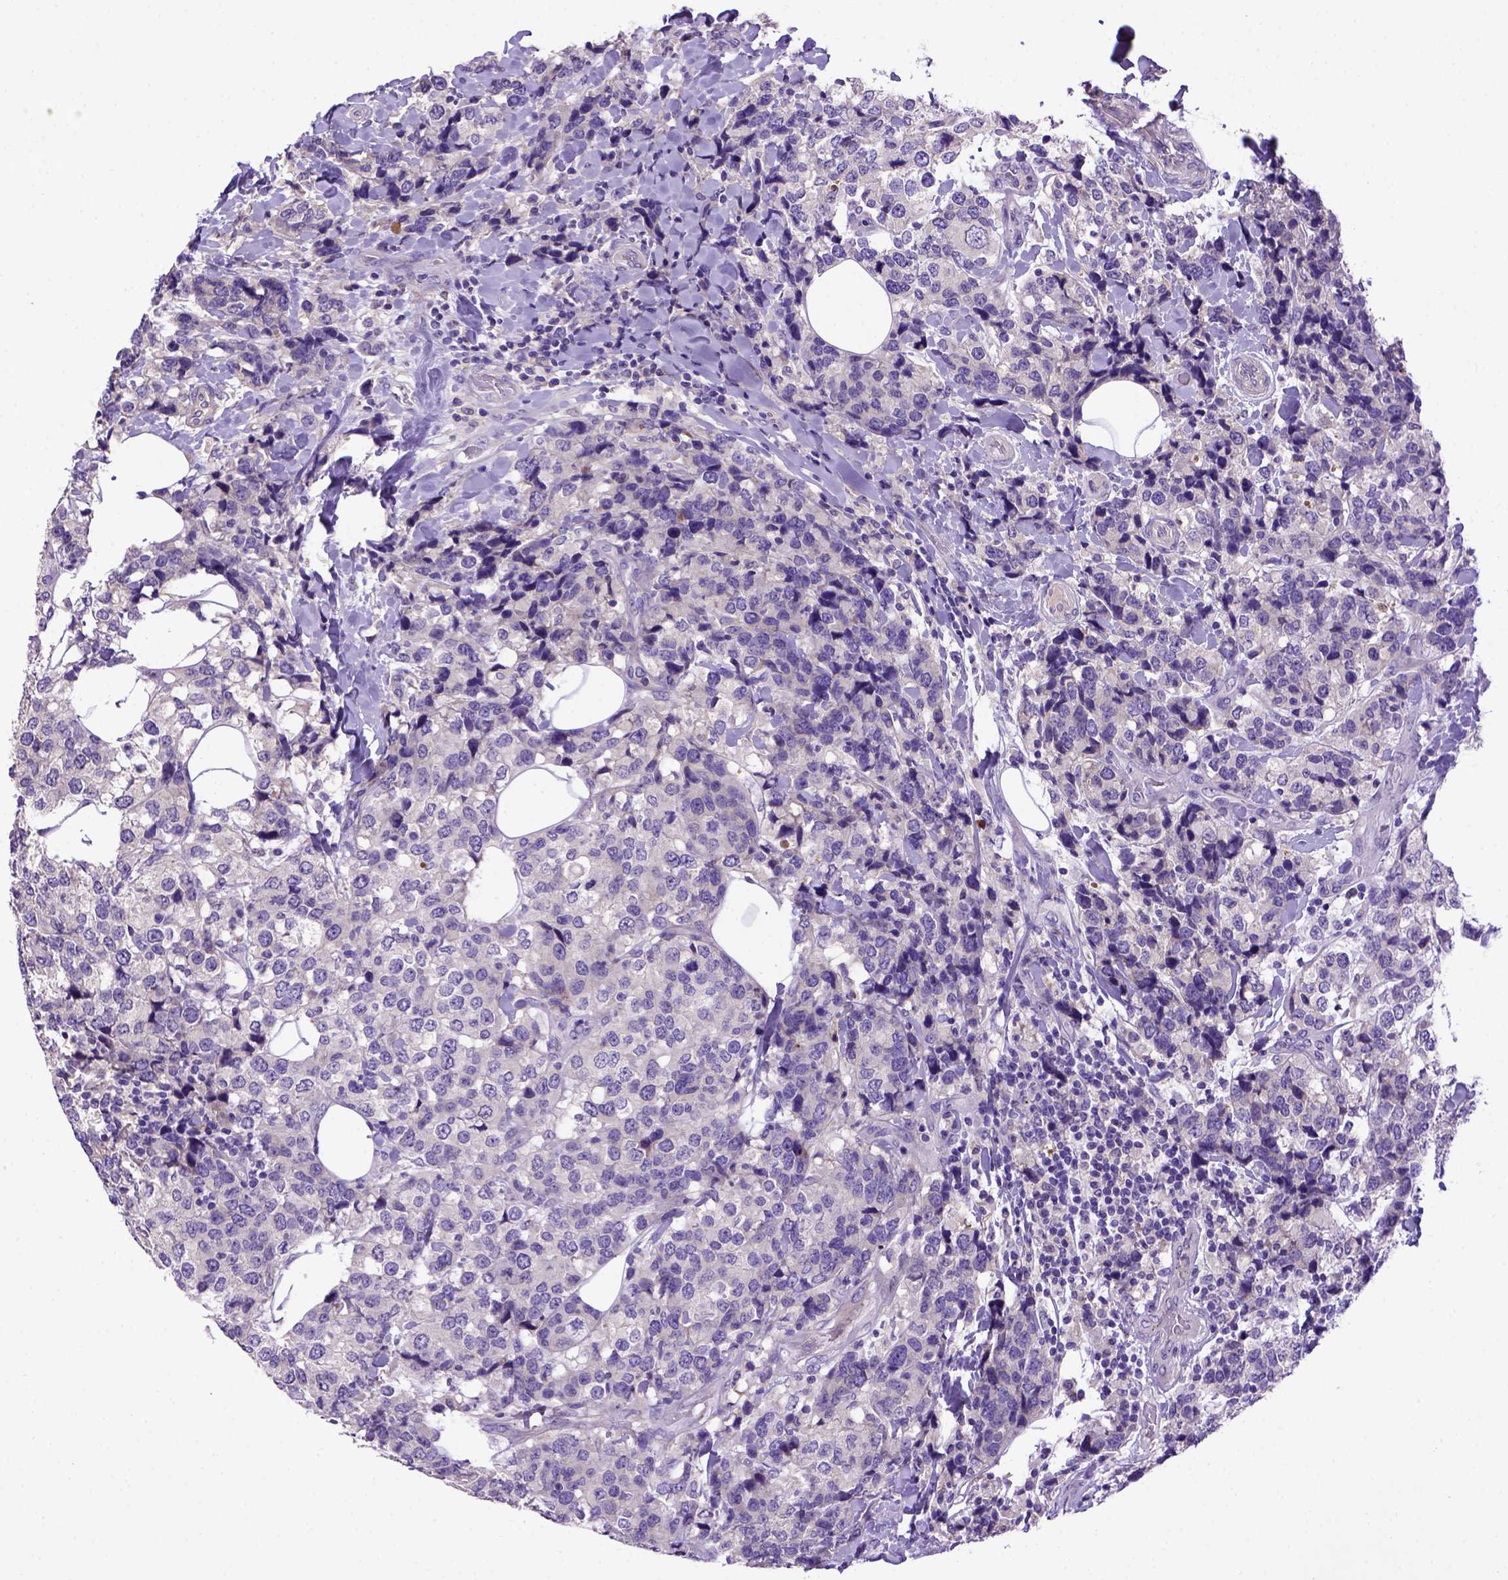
{"staining": {"intensity": "negative", "quantity": "none", "location": "none"}, "tissue": "breast cancer", "cell_type": "Tumor cells", "image_type": "cancer", "snomed": [{"axis": "morphology", "description": "Lobular carcinoma"}, {"axis": "topography", "description": "Breast"}], "caption": "An image of breast lobular carcinoma stained for a protein shows no brown staining in tumor cells.", "gene": "ADAM12", "patient": {"sex": "female", "age": 59}}